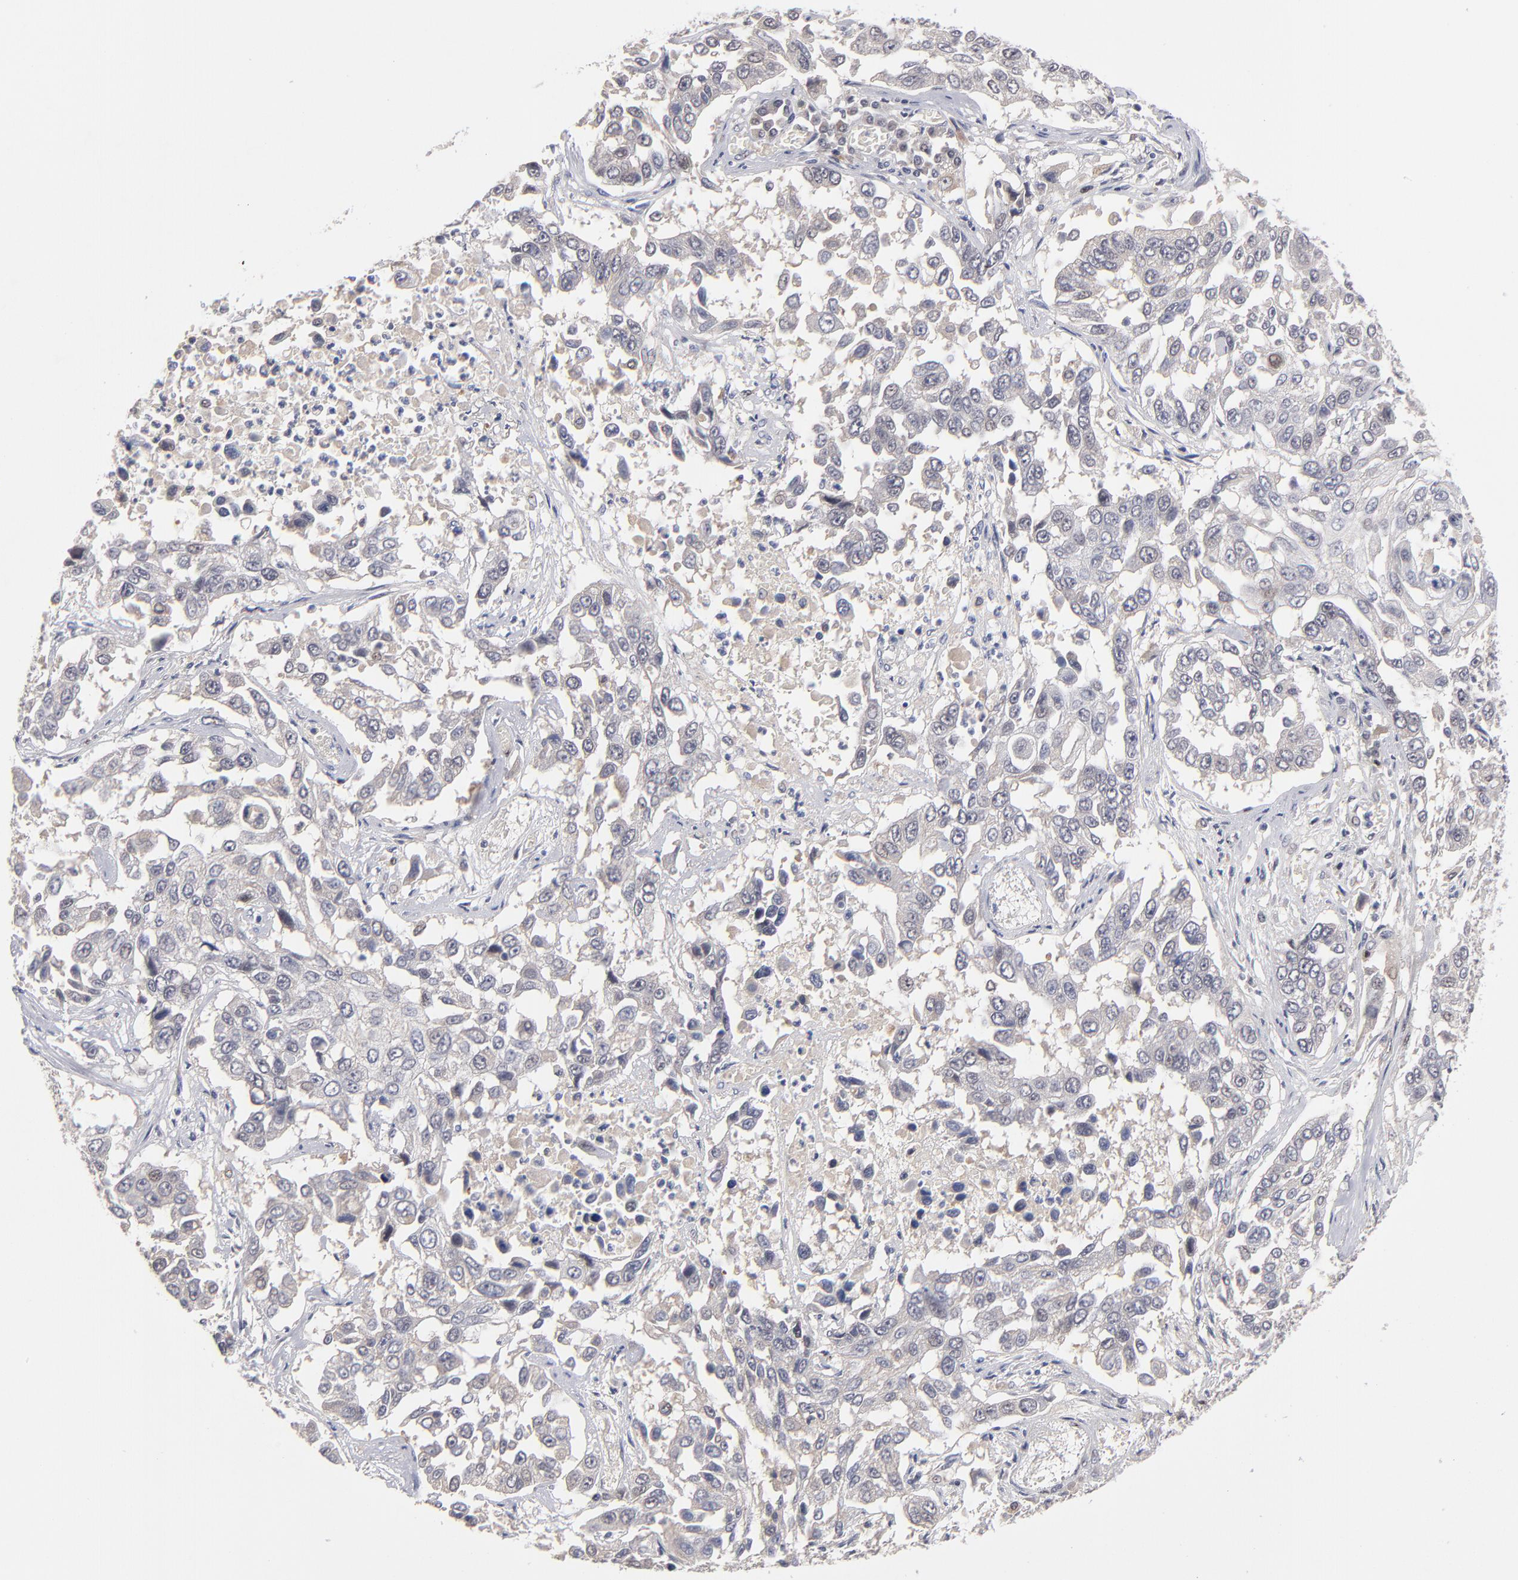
{"staining": {"intensity": "negative", "quantity": "none", "location": "none"}, "tissue": "lung cancer", "cell_type": "Tumor cells", "image_type": "cancer", "snomed": [{"axis": "morphology", "description": "Squamous cell carcinoma, NOS"}, {"axis": "topography", "description": "Lung"}], "caption": "Lung cancer (squamous cell carcinoma) stained for a protein using immunohistochemistry (IHC) exhibits no positivity tumor cells.", "gene": "EXD2", "patient": {"sex": "male", "age": 71}}